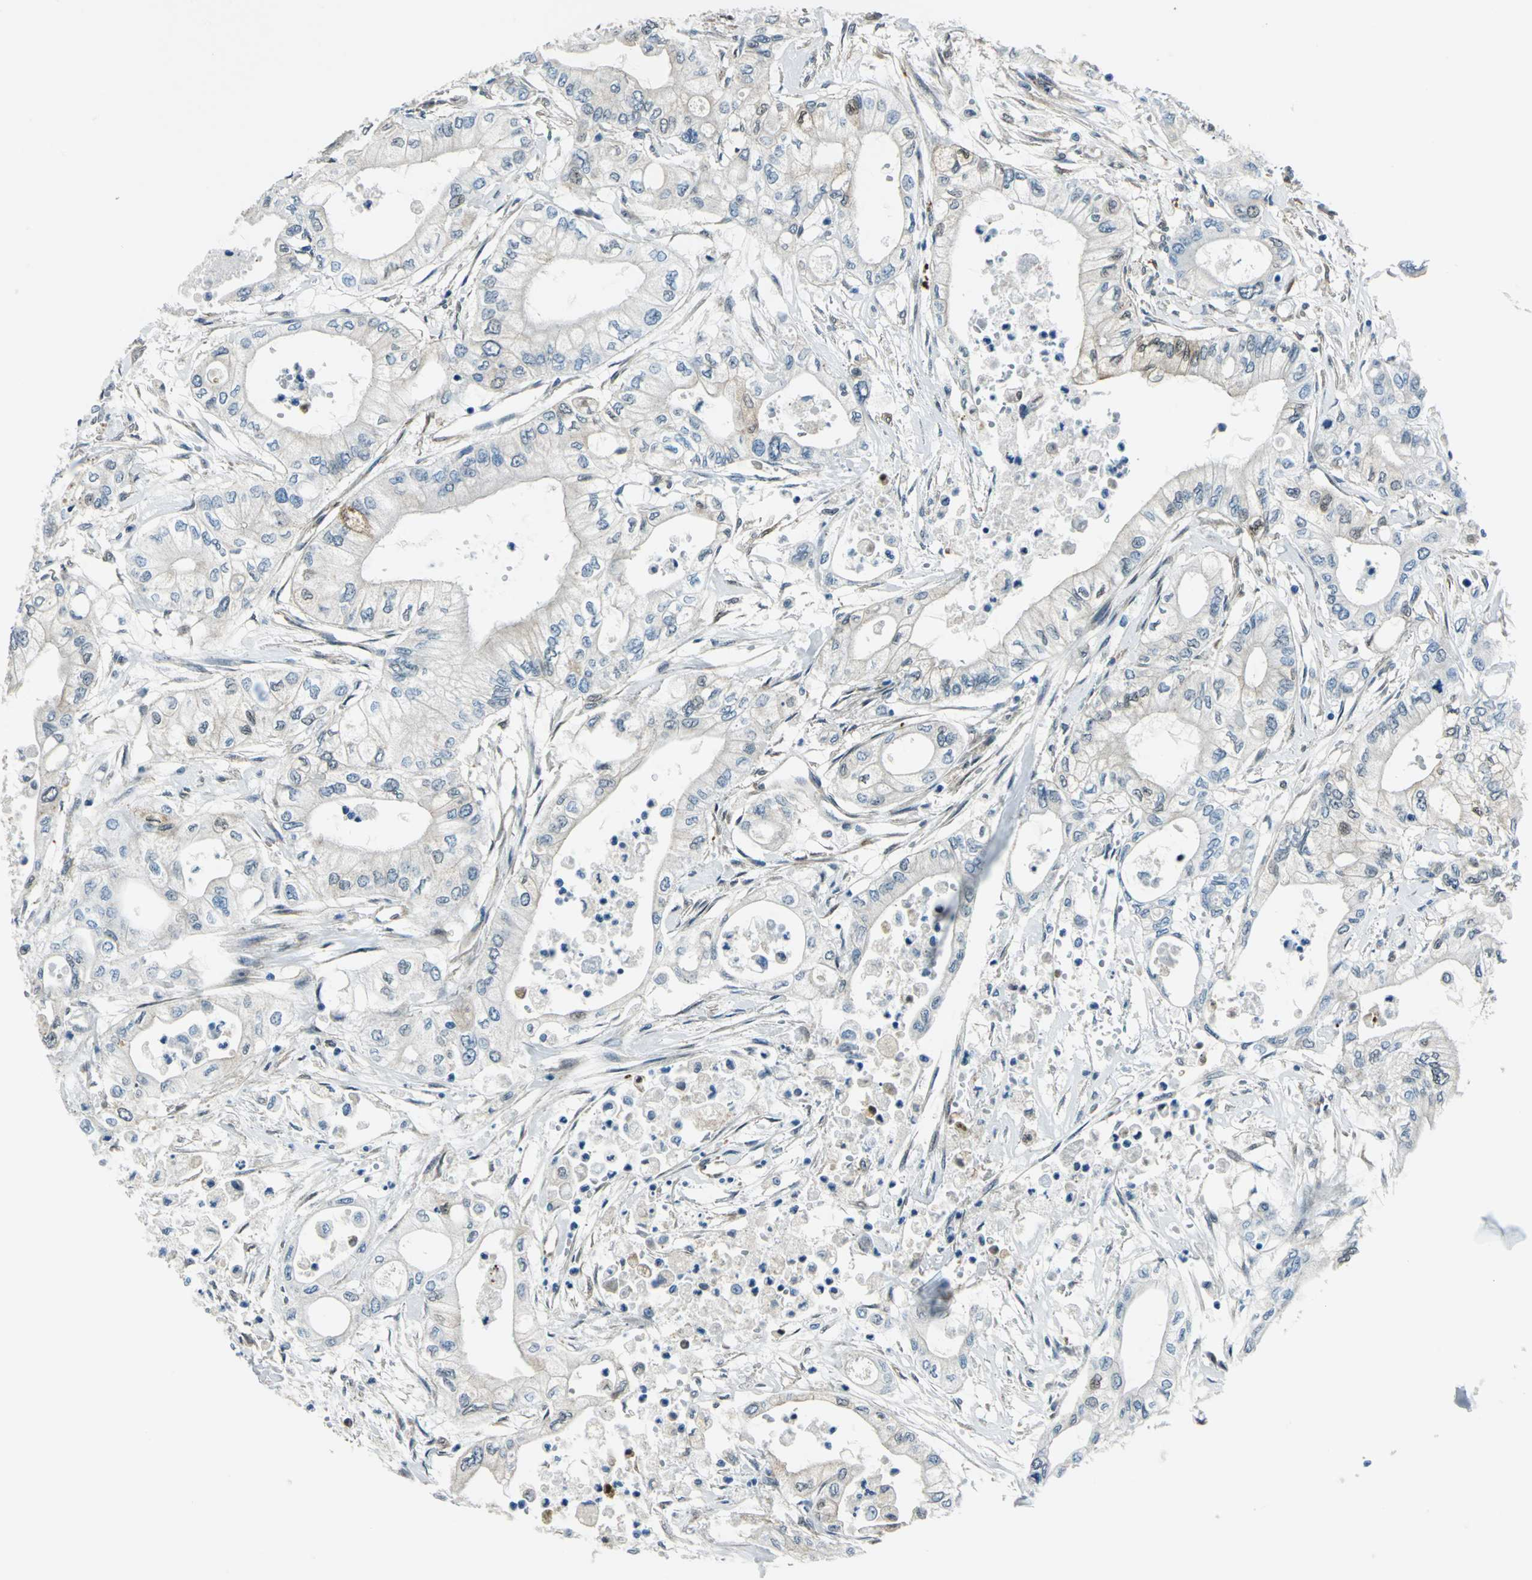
{"staining": {"intensity": "weak", "quantity": "<25%", "location": "cytoplasmic/membranous"}, "tissue": "pancreatic cancer", "cell_type": "Tumor cells", "image_type": "cancer", "snomed": [{"axis": "morphology", "description": "Adenocarcinoma, NOS"}, {"axis": "topography", "description": "Pancreas"}], "caption": "Photomicrograph shows no protein positivity in tumor cells of pancreatic adenocarcinoma tissue.", "gene": "HSPB1", "patient": {"sex": "male", "age": 79}}